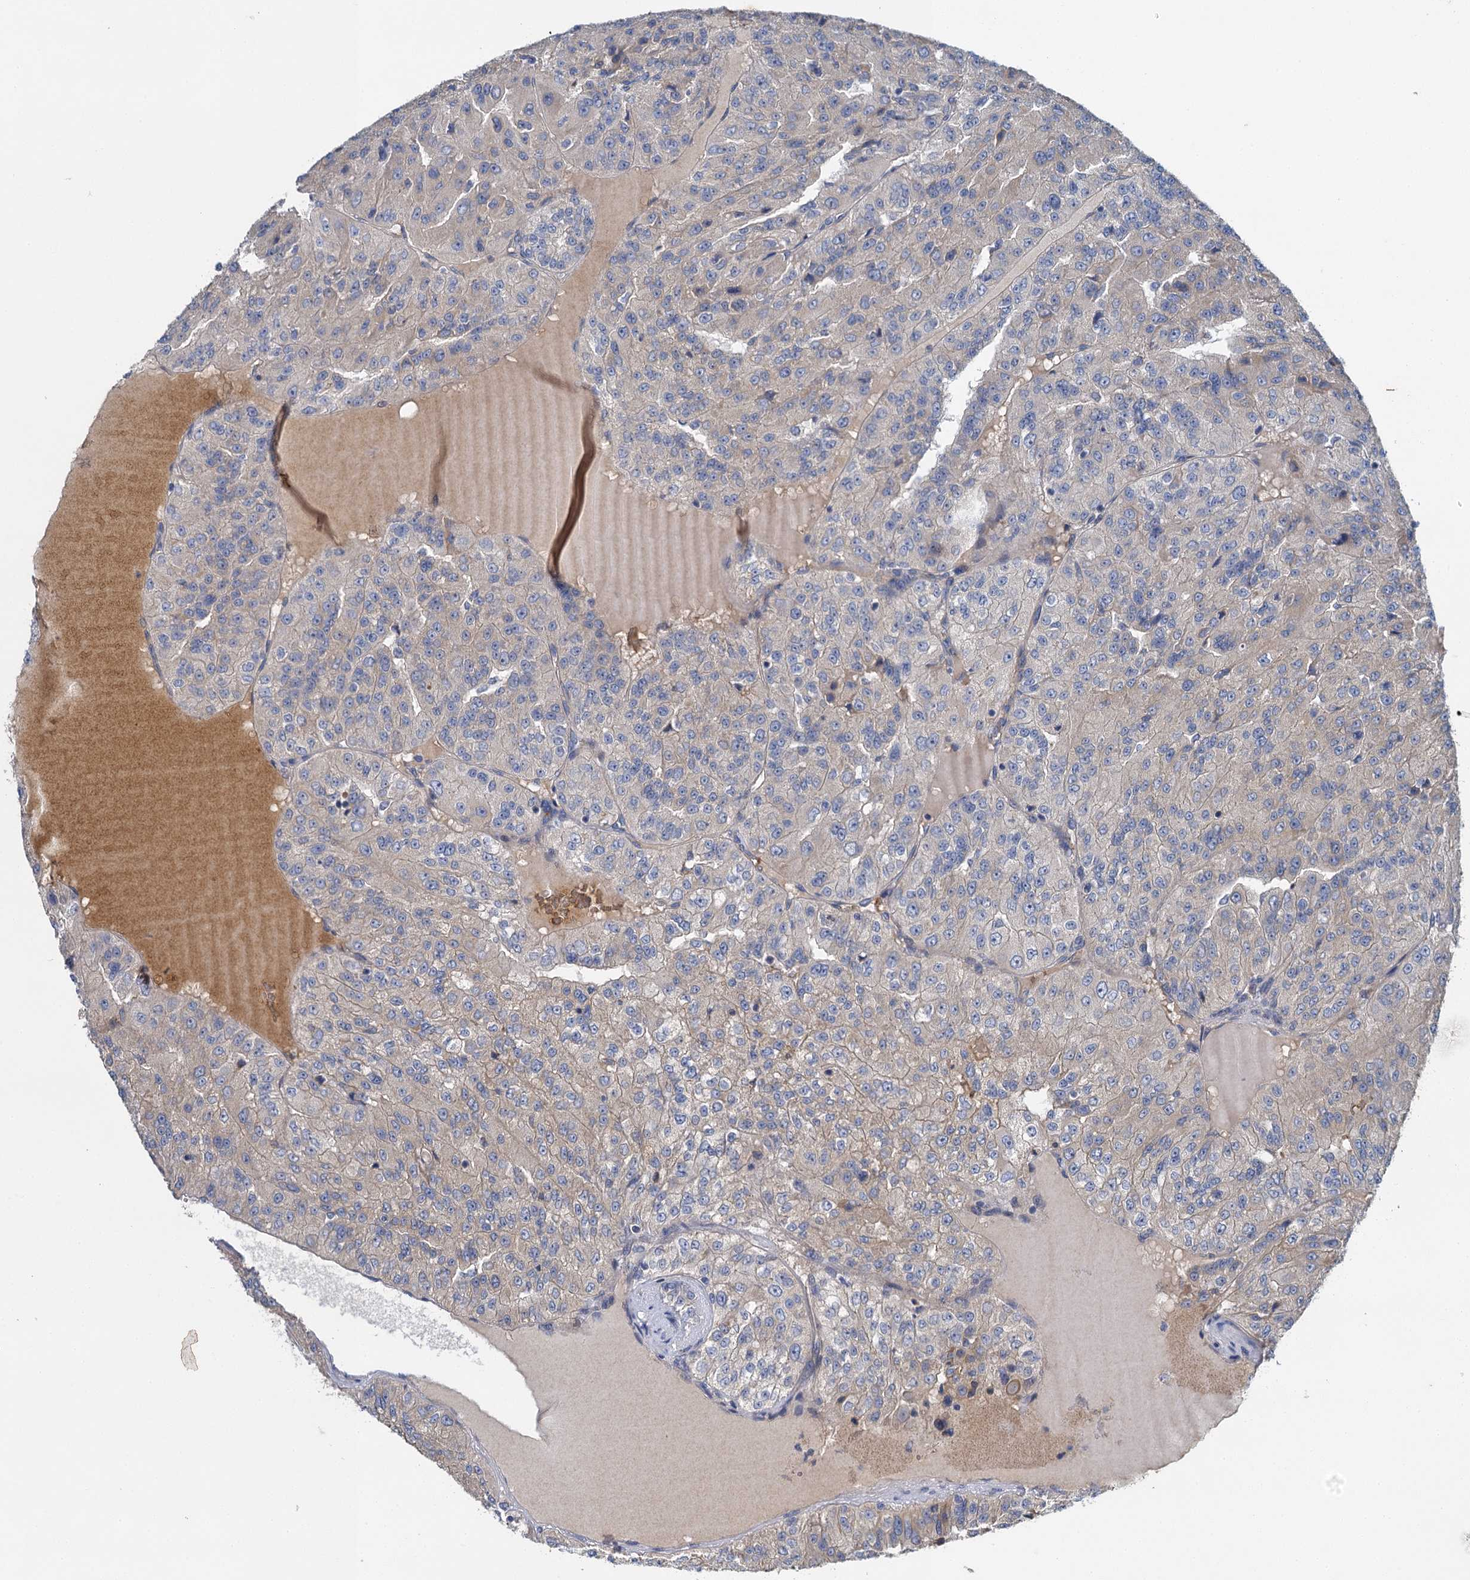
{"staining": {"intensity": "weak", "quantity": "<25%", "location": "cytoplasmic/membranous"}, "tissue": "renal cancer", "cell_type": "Tumor cells", "image_type": "cancer", "snomed": [{"axis": "morphology", "description": "Adenocarcinoma, NOS"}, {"axis": "topography", "description": "Kidney"}], "caption": "Tumor cells show no significant staining in adenocarcinoma (renal).", "gene": "BCS1L", "patient": {"sex": "female", "age": 63}}